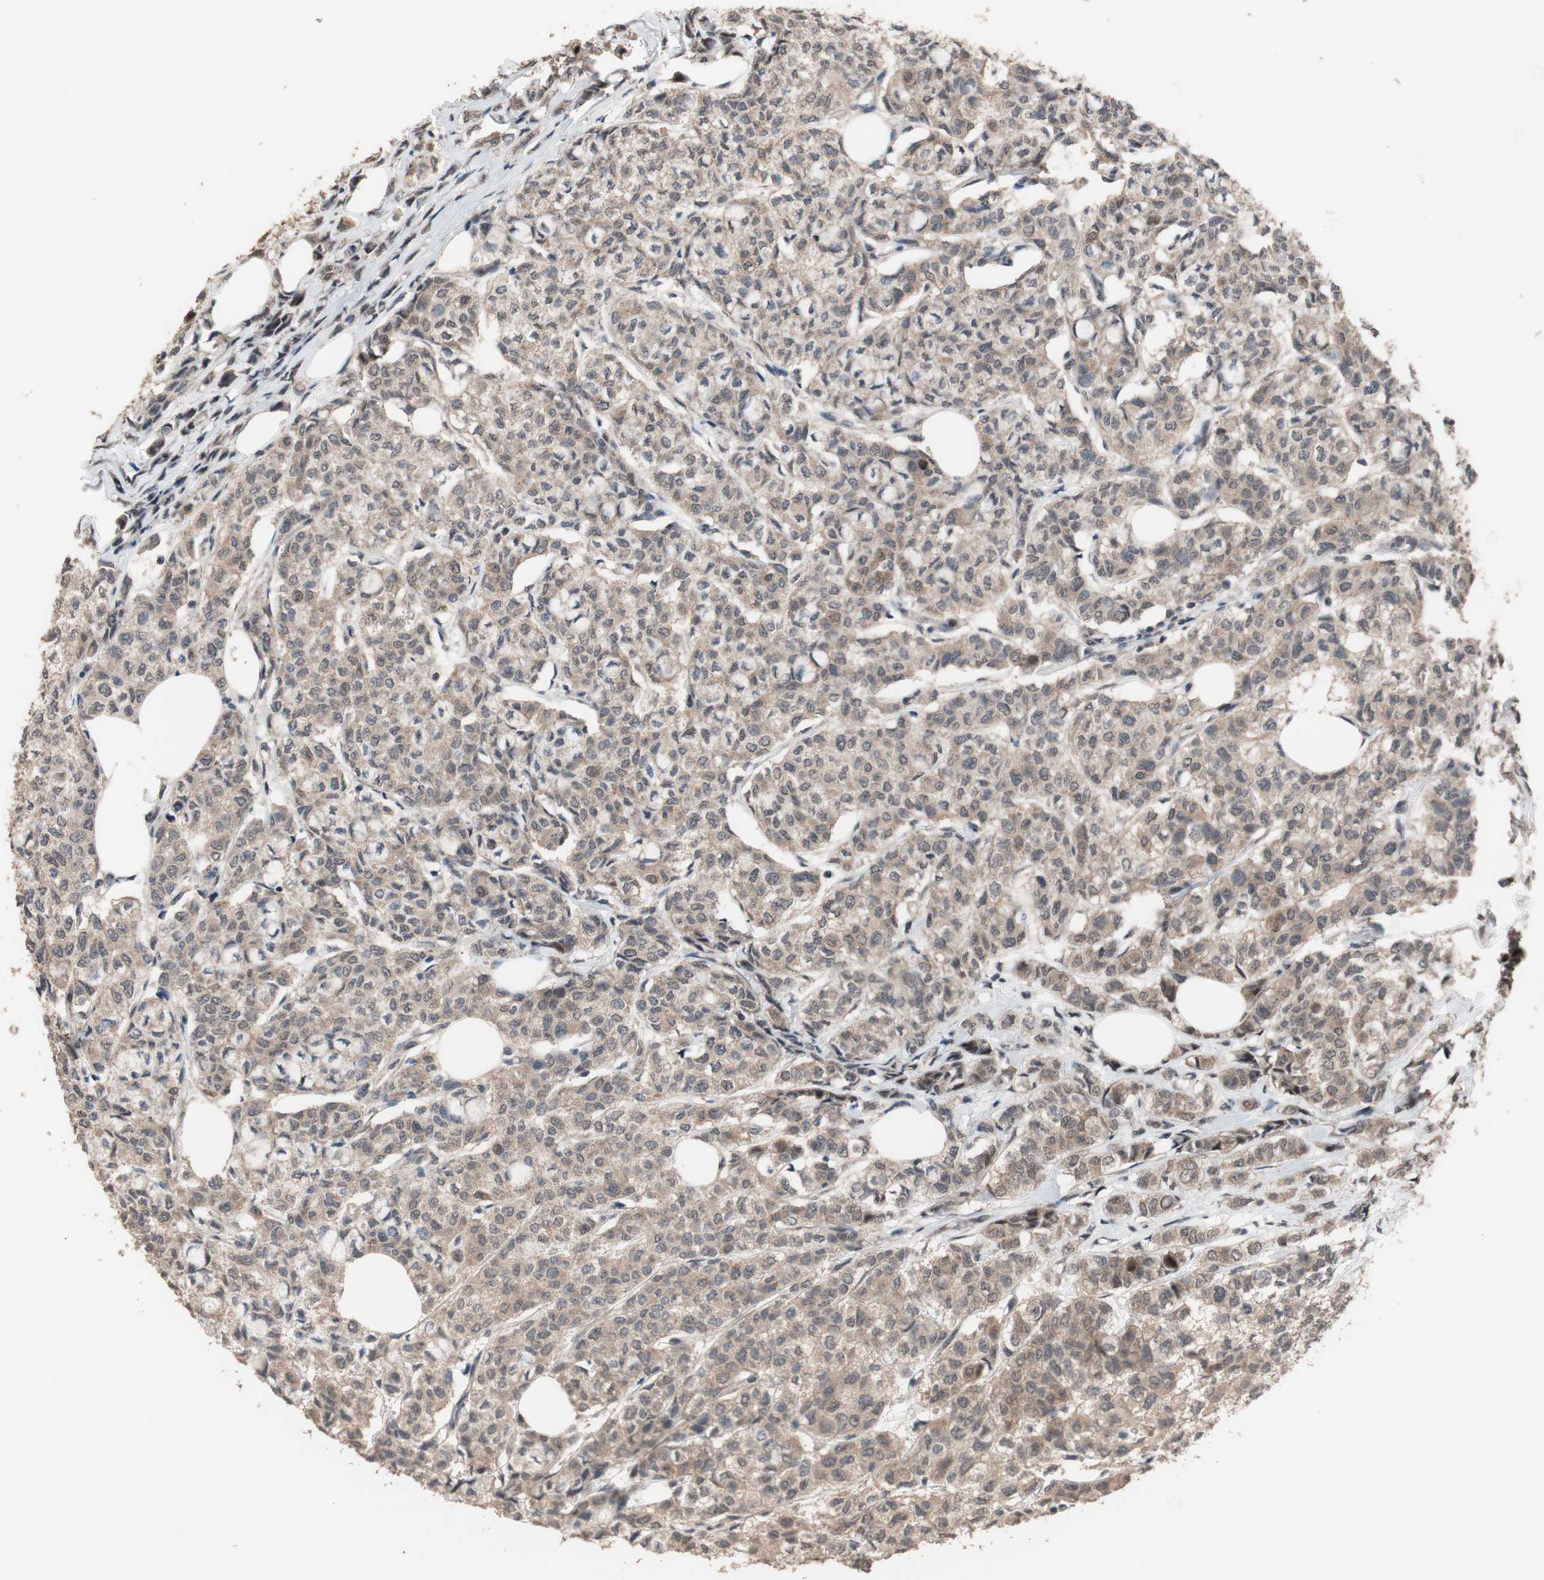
{"staining": {"intensity": "weak", "quantity": ">75%", "location": "cytoplasmic/membranous"}, "tissue": "breast cancer", "cell_type": "Tumor cells", "image_type": "cancer", "snomed": [{"axis": "morphology", "description": "Lobular carcinoma"}, {"axis": "topography", "description": "Breast"}], "caption": "Immunohistochemical staining of breast cancer (lobular carcinoma) demonstrates weak cytoplasmic/membranous protein positivity in about >75% of tumor cells.", "gene": "KANSL1", "patient": {"sex": "female", "age": 60}}